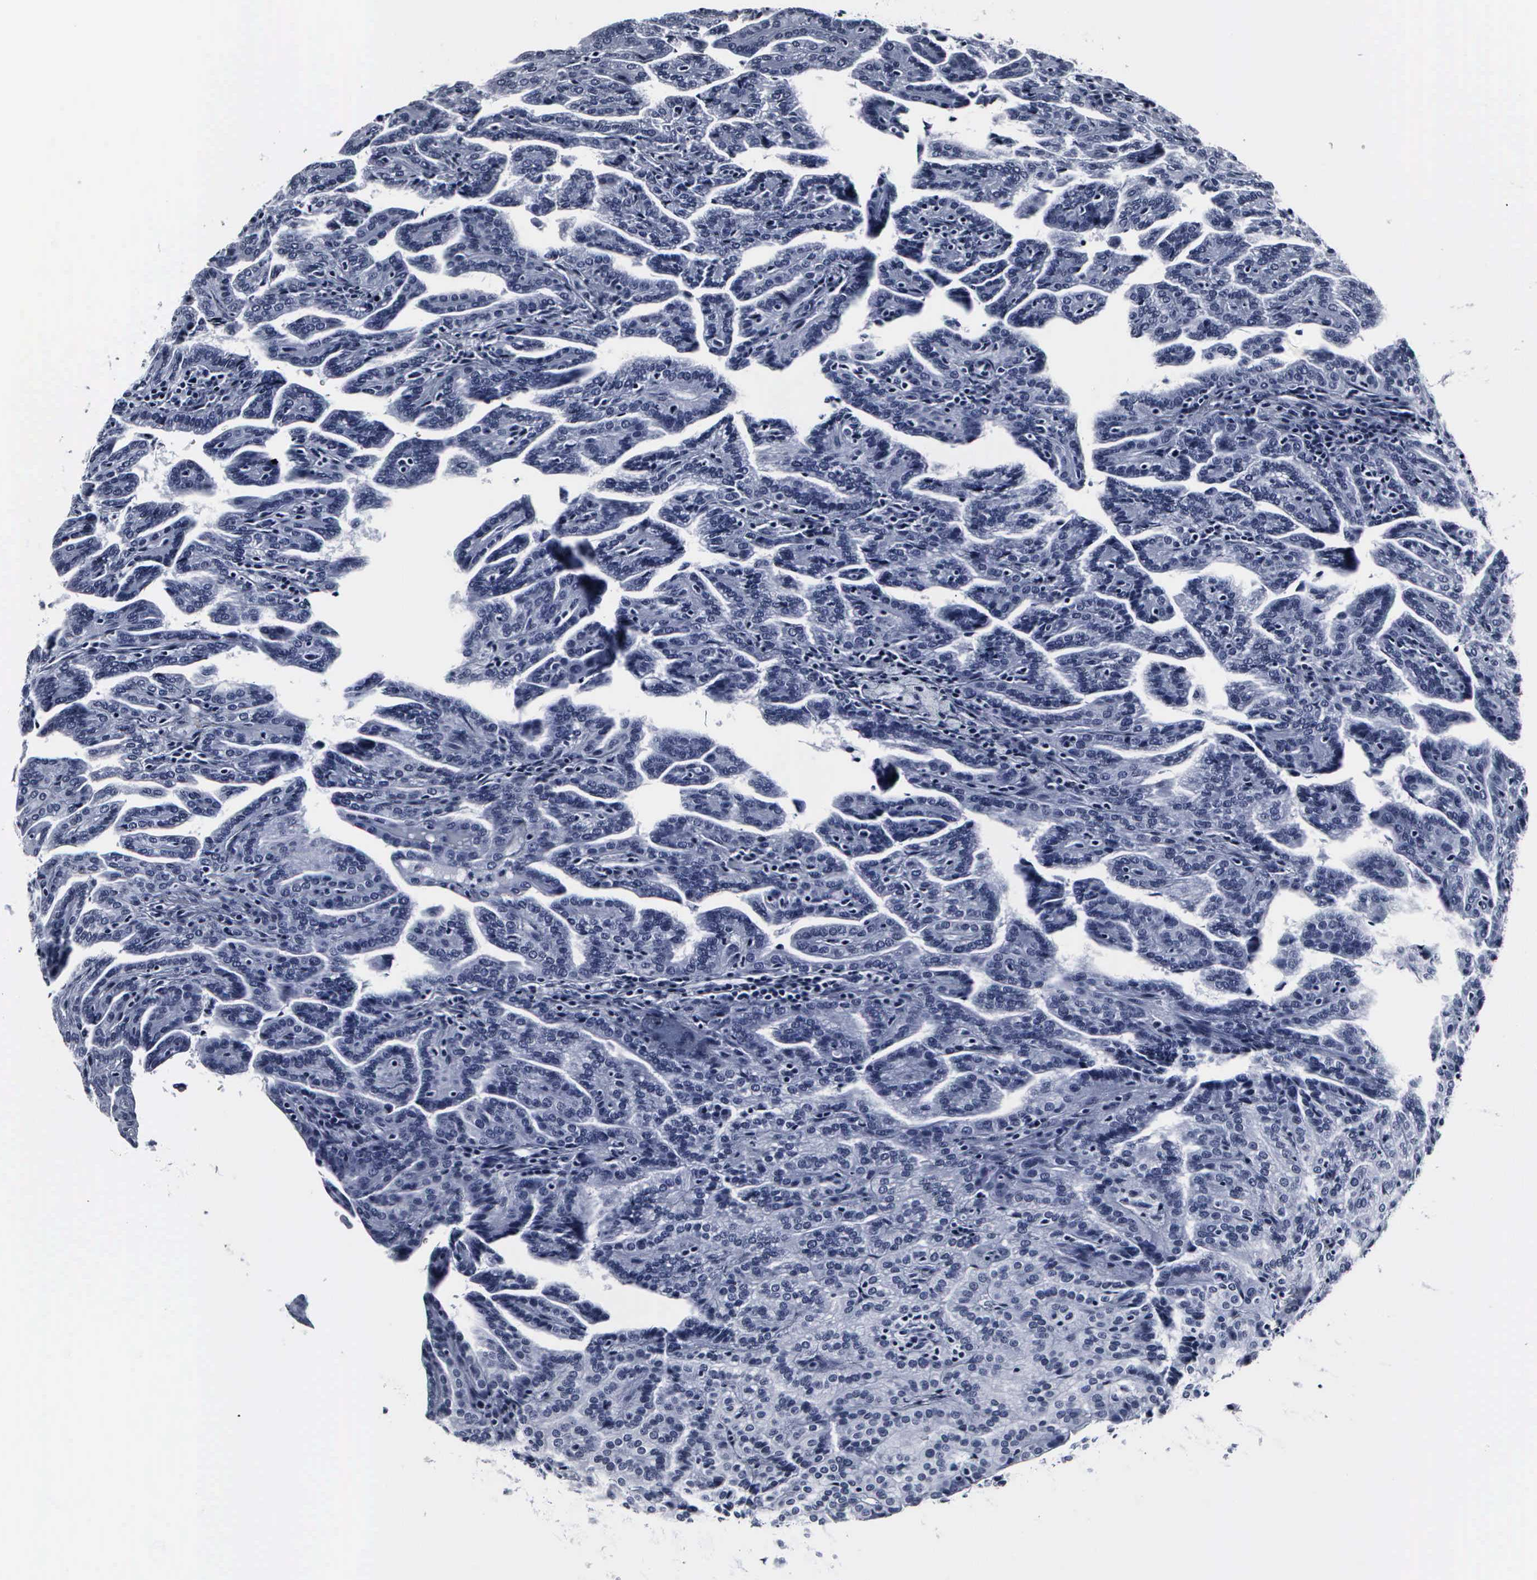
{"staining": {"intensity": "negative", "quantity": "none", "location": "none"}, "tissue": "renal cancer", "cell_type": "Tumor cells", "image_type": "cancer", "snomed": [{"axis": "morphology", "description": "Adenocarcinoma, NOS"}, {"axis": "topography", "description": "Kidney"}], "caption": "Micrograph shows no significant protein expression in tumor cells of renal adenocarcinoma.", "gene": "DGCR2", "patient": {"sex": "male", "age": 61}}